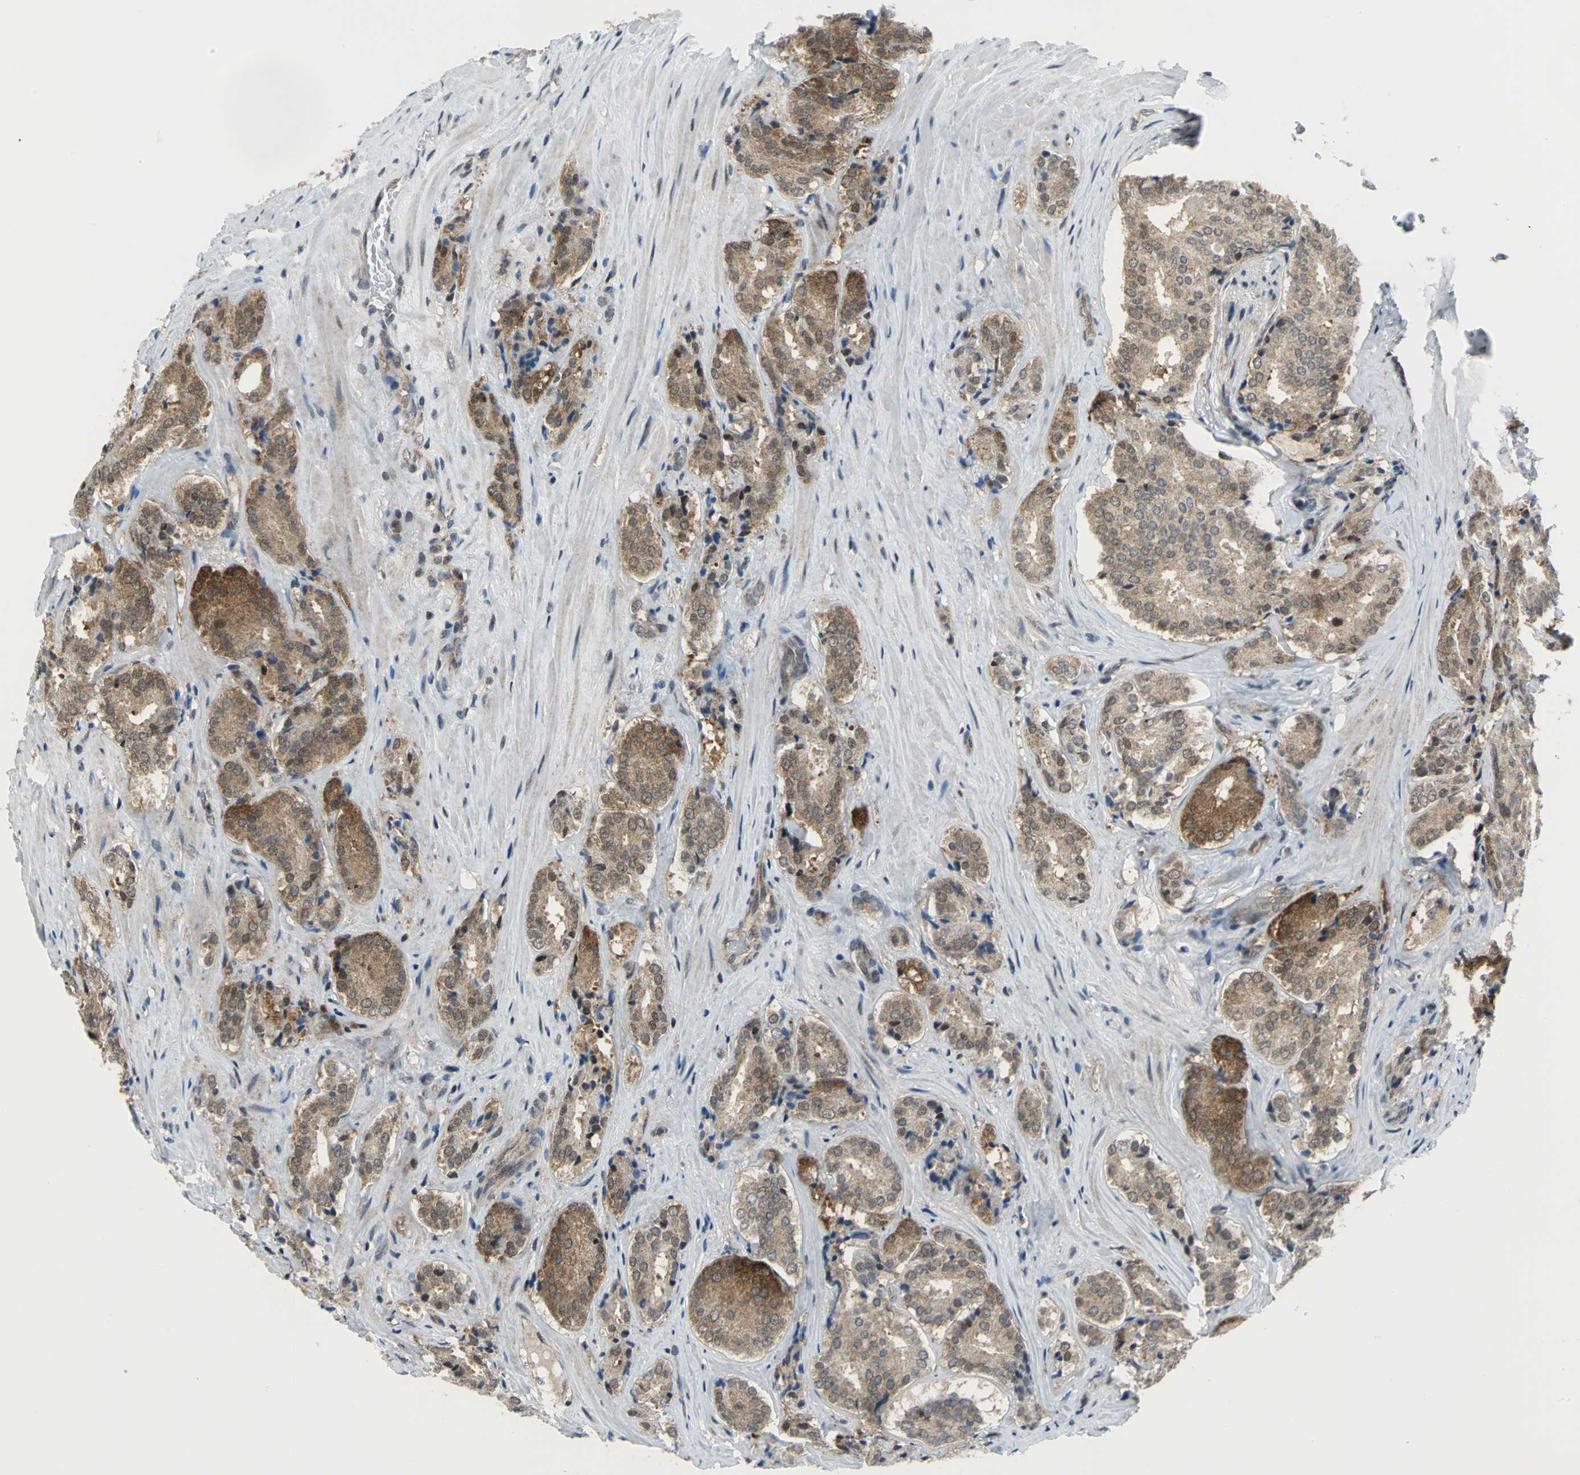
{"staining": {"intensity": "moderate", "quantity": ">75%", "location": "cytoplasmic/membranous"}, "tissue": "prostate cancer", "cell_type": "Tumor cells", "image_type": "cancer", "snomed": [{"axis": "morphology", "description": "Adenocarcinoma, High grade"}, {"axis": "topography", "description": "Prostate"}], "caption": "Tumor cells show medium levels of moderate cytoplasmic/membranous positivity in about >75% of cells in human prostate cancer.", "gene": "PSMA4", "patient": {"sex": "male", "age": 70}}